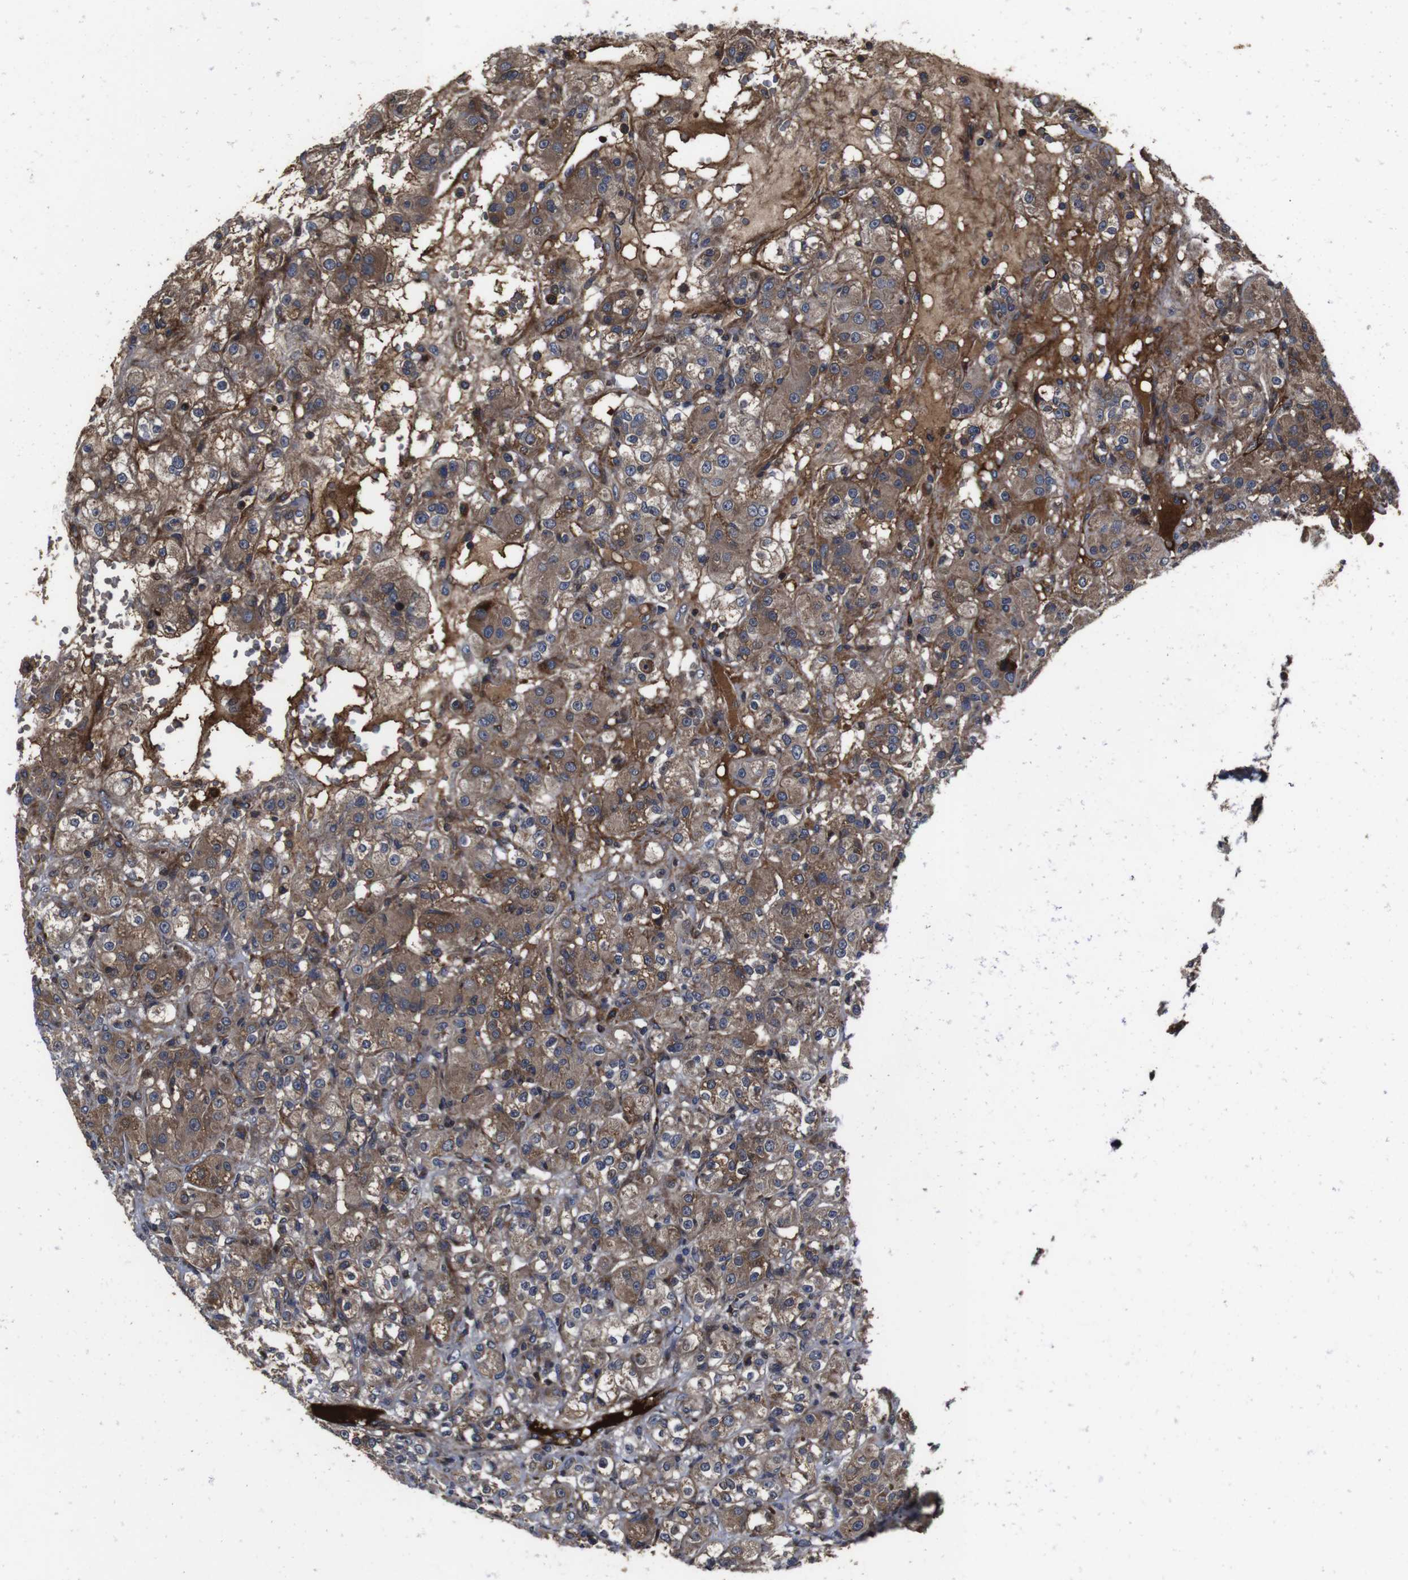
{"staining": {"intensity": "moderate", "quantity": ">75%", "location": "cytoplasmic/membranous"}, "tissue": "renal cancer", "cell_type": "Tumor cells", "image_type": "cancer", "snomed": [{"axis": "morphology", "description": "Normal tissue, NOS"}, {"axis": "morphology", "description": "Adenocarcinoma, NOS"}, {"axis": "topography", "description": "Kidney"}], "caption": "IHC micrograph of neoplastic tissue: renal cancer (adenocarcinoma) stained using immunohistochemistry (IHC) shows medium levels of moderate protein expression localized specifically in the cytoplasmic/membranous of tumor cells, appearing as a cytoplasmic/membranous brown color.", "gene": "SMYD3", "patient": {"sex": "male", "age": 61}}